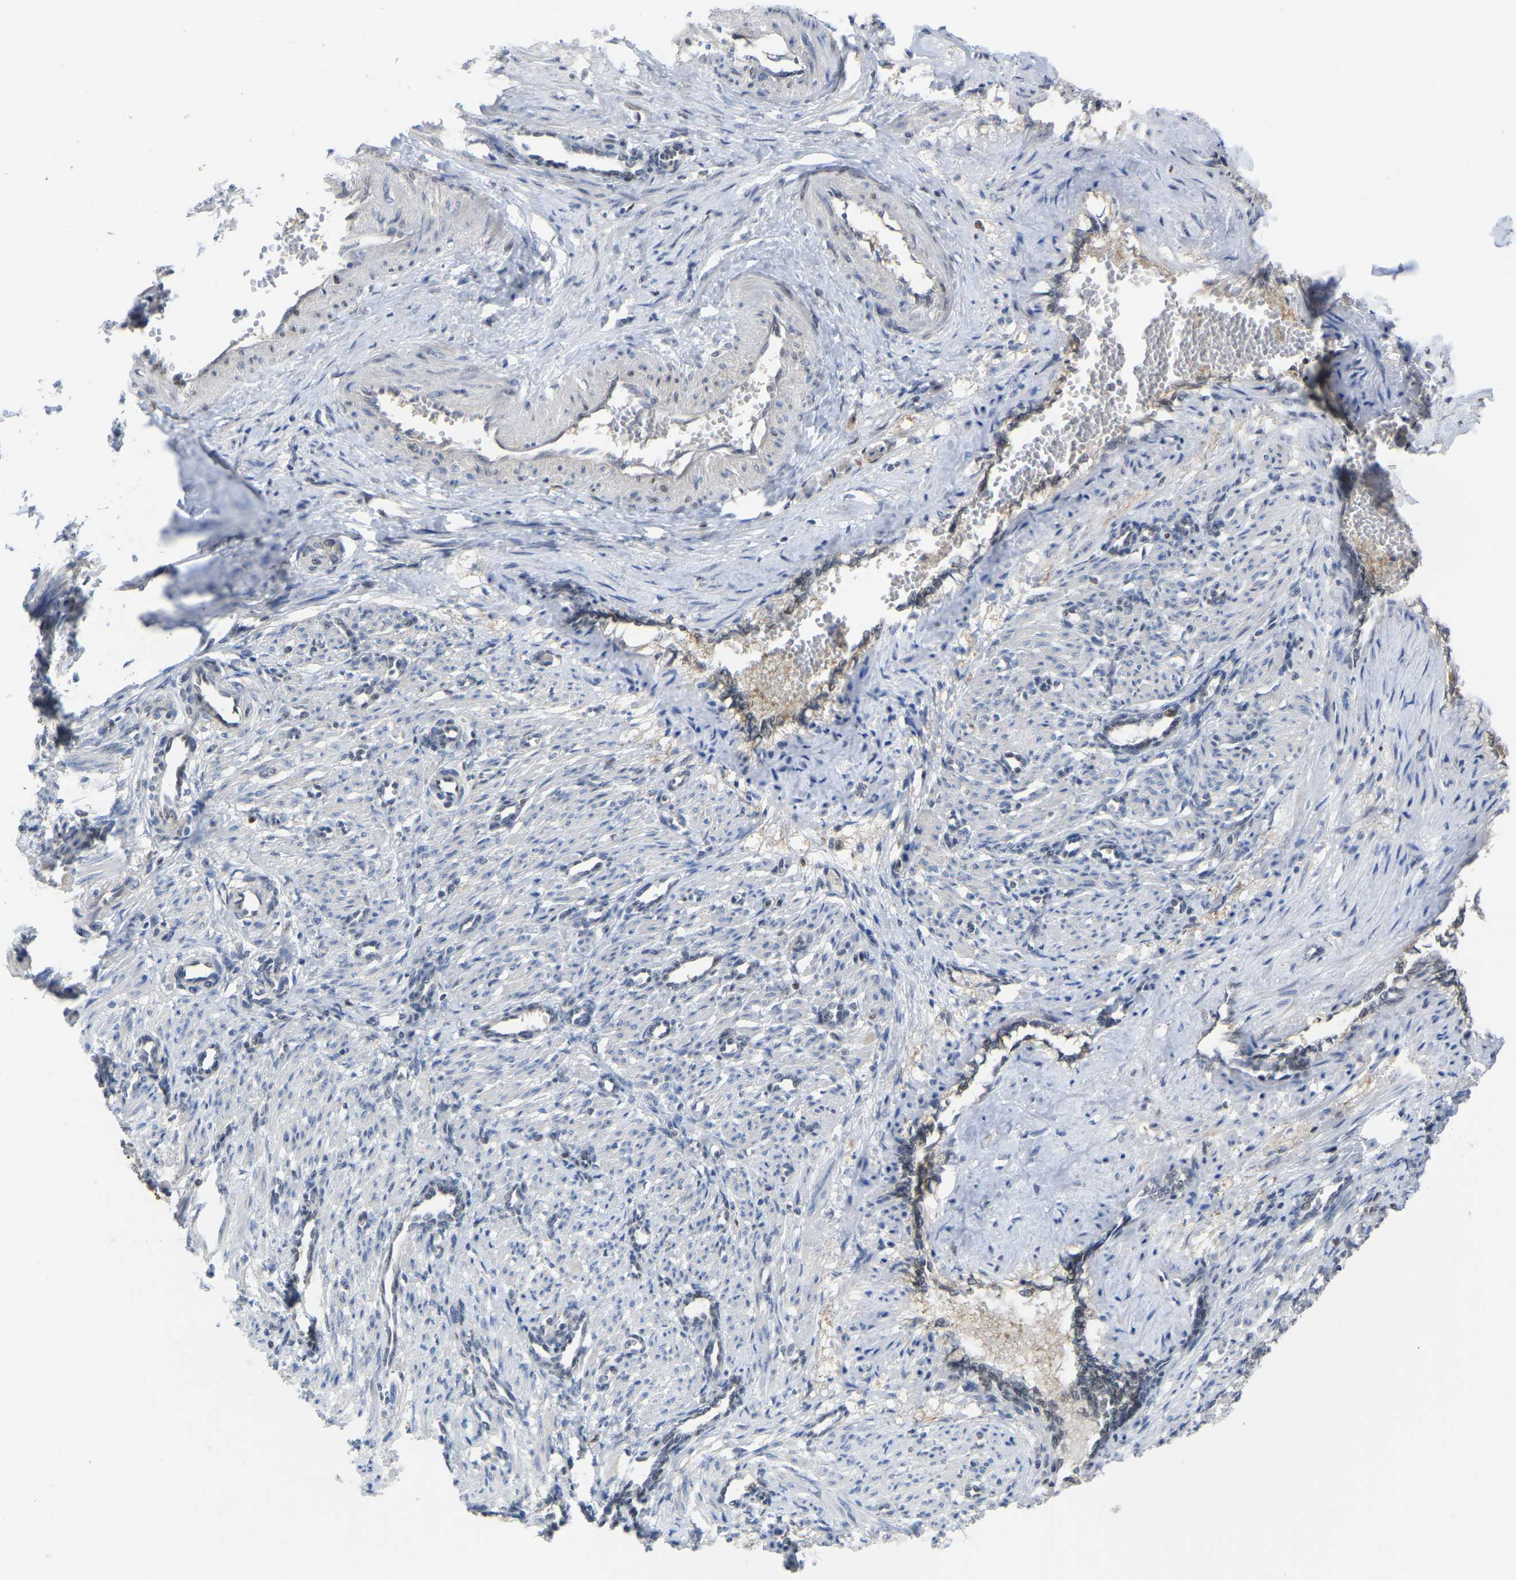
{"staining": {"intensity": "negative", "quantity": "none", "location": "none"}, "tissue": "smooth muscle", "cell_type": "Smooth muscle cells", "image_type": "normal", "snomed": [{"axis": "morphology", "description": "Normal tissue, NOS"}, {"axis": "topography", "description": "Endometrium"}], "caption": "Smooth muscle stained for a protein using immunohistochemistry (IHC) demonstrates no expression smooth muscle cells.", "gene": "KLRG2", "patient": {"sex": "female", "age": 33}}